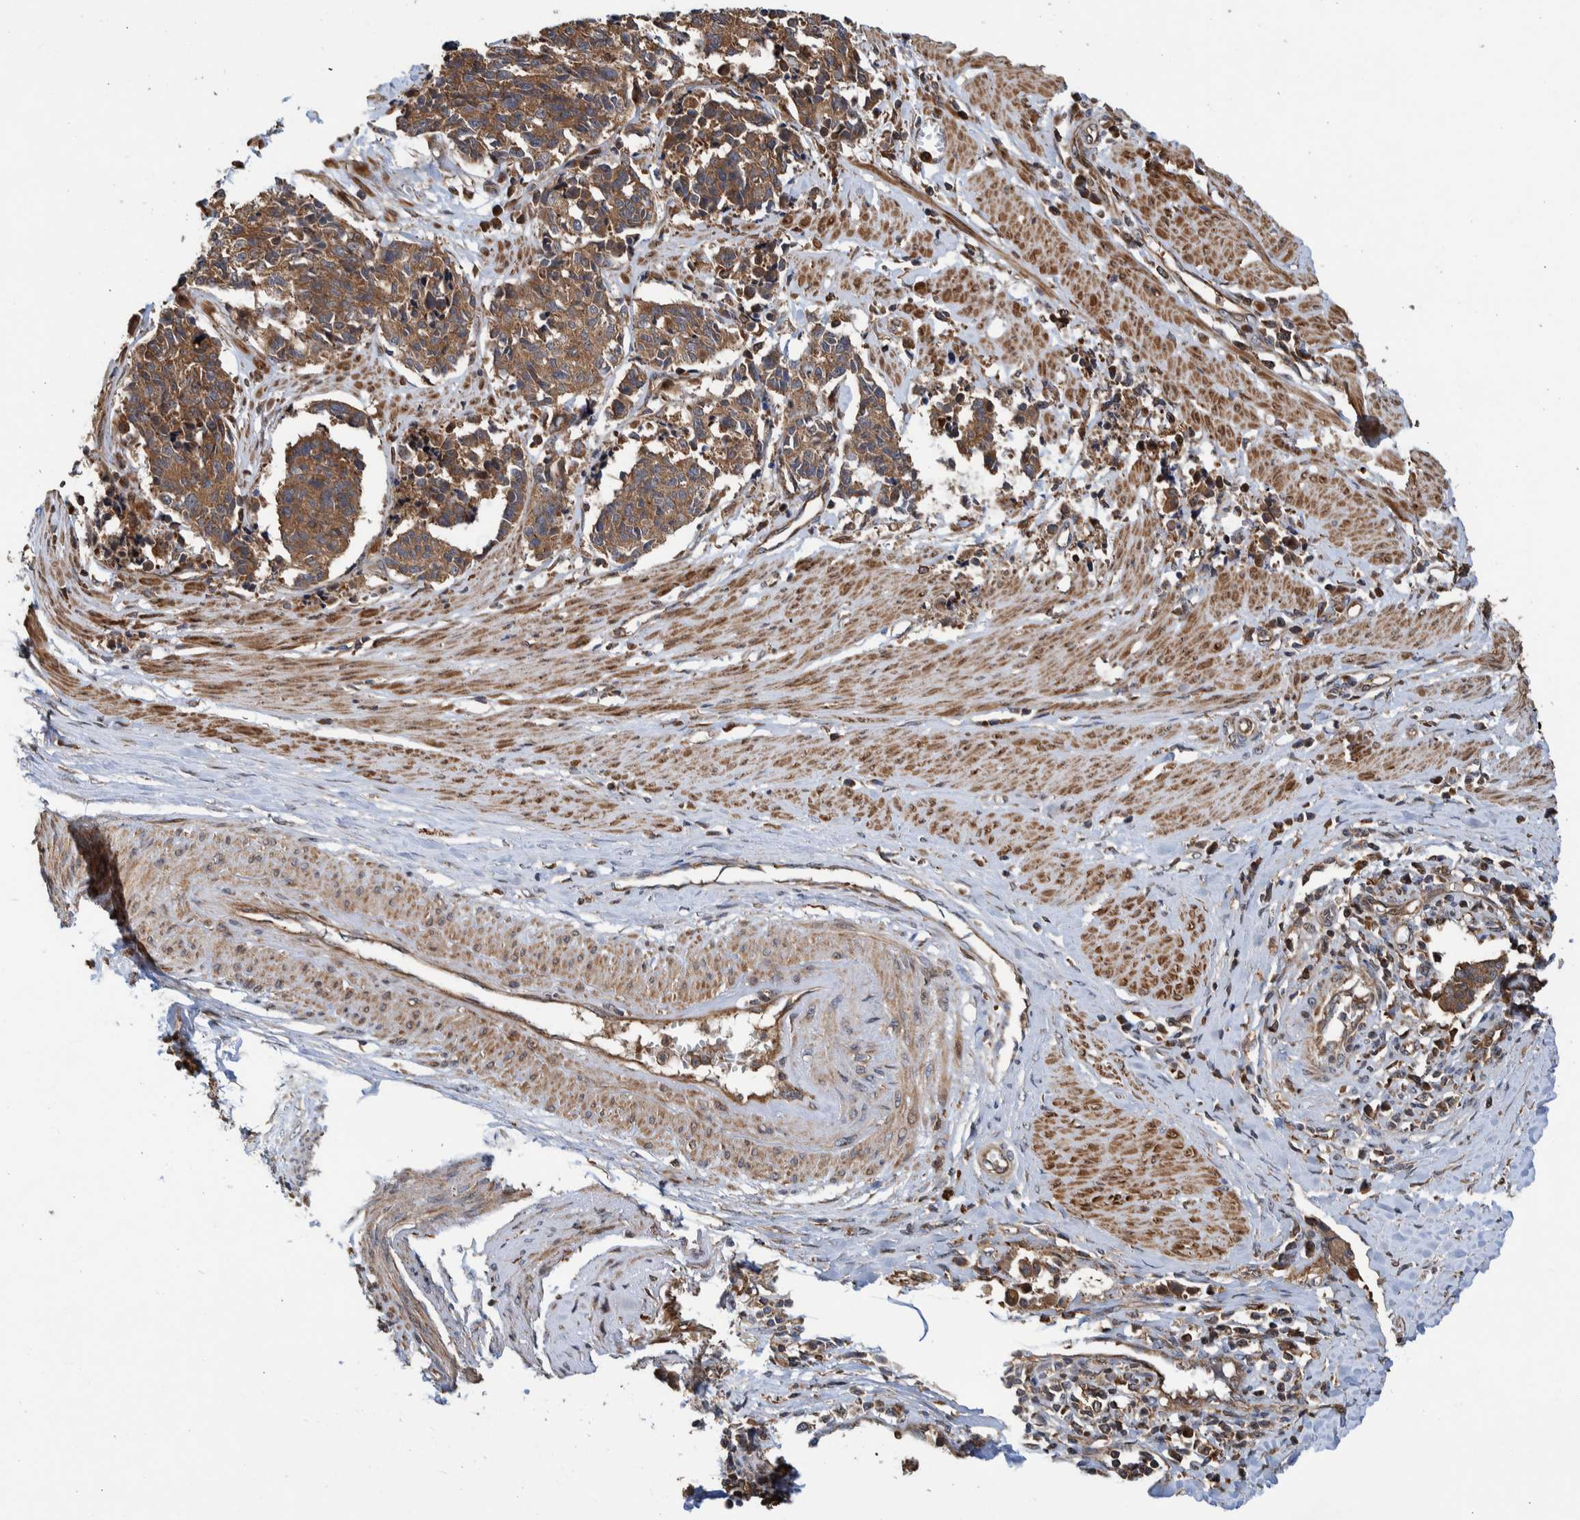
{"staining": {"intensity": "moderate", "quantity": ">75%", "location": "cytoplasmic/membranous"}, "tissue": "cervical cancer", "cell_type": "Tumor cells", "image_type": "cancer", "snomed": [{"axis": "morphology", "description": "Normal tissue, NOS"}, {"axis": "morphology", "description": "Squamous cell carcinoma, NOS"}, {"axis": "topography", "description": "Cervix"}], "caption": "Immunohistochemical staining of human cervical cancer (squamous cell carcinoma) exhibits medium levels of moderate cytoplasmic/membranous positivity in about >75% of tumor cells. (DAB (3,3'-diaminobenzidine) IHC, brown staining for protein, blue staining for nuclei).", "gene": "CCDC57", "patient": {"sex": "female", "age": 35}}